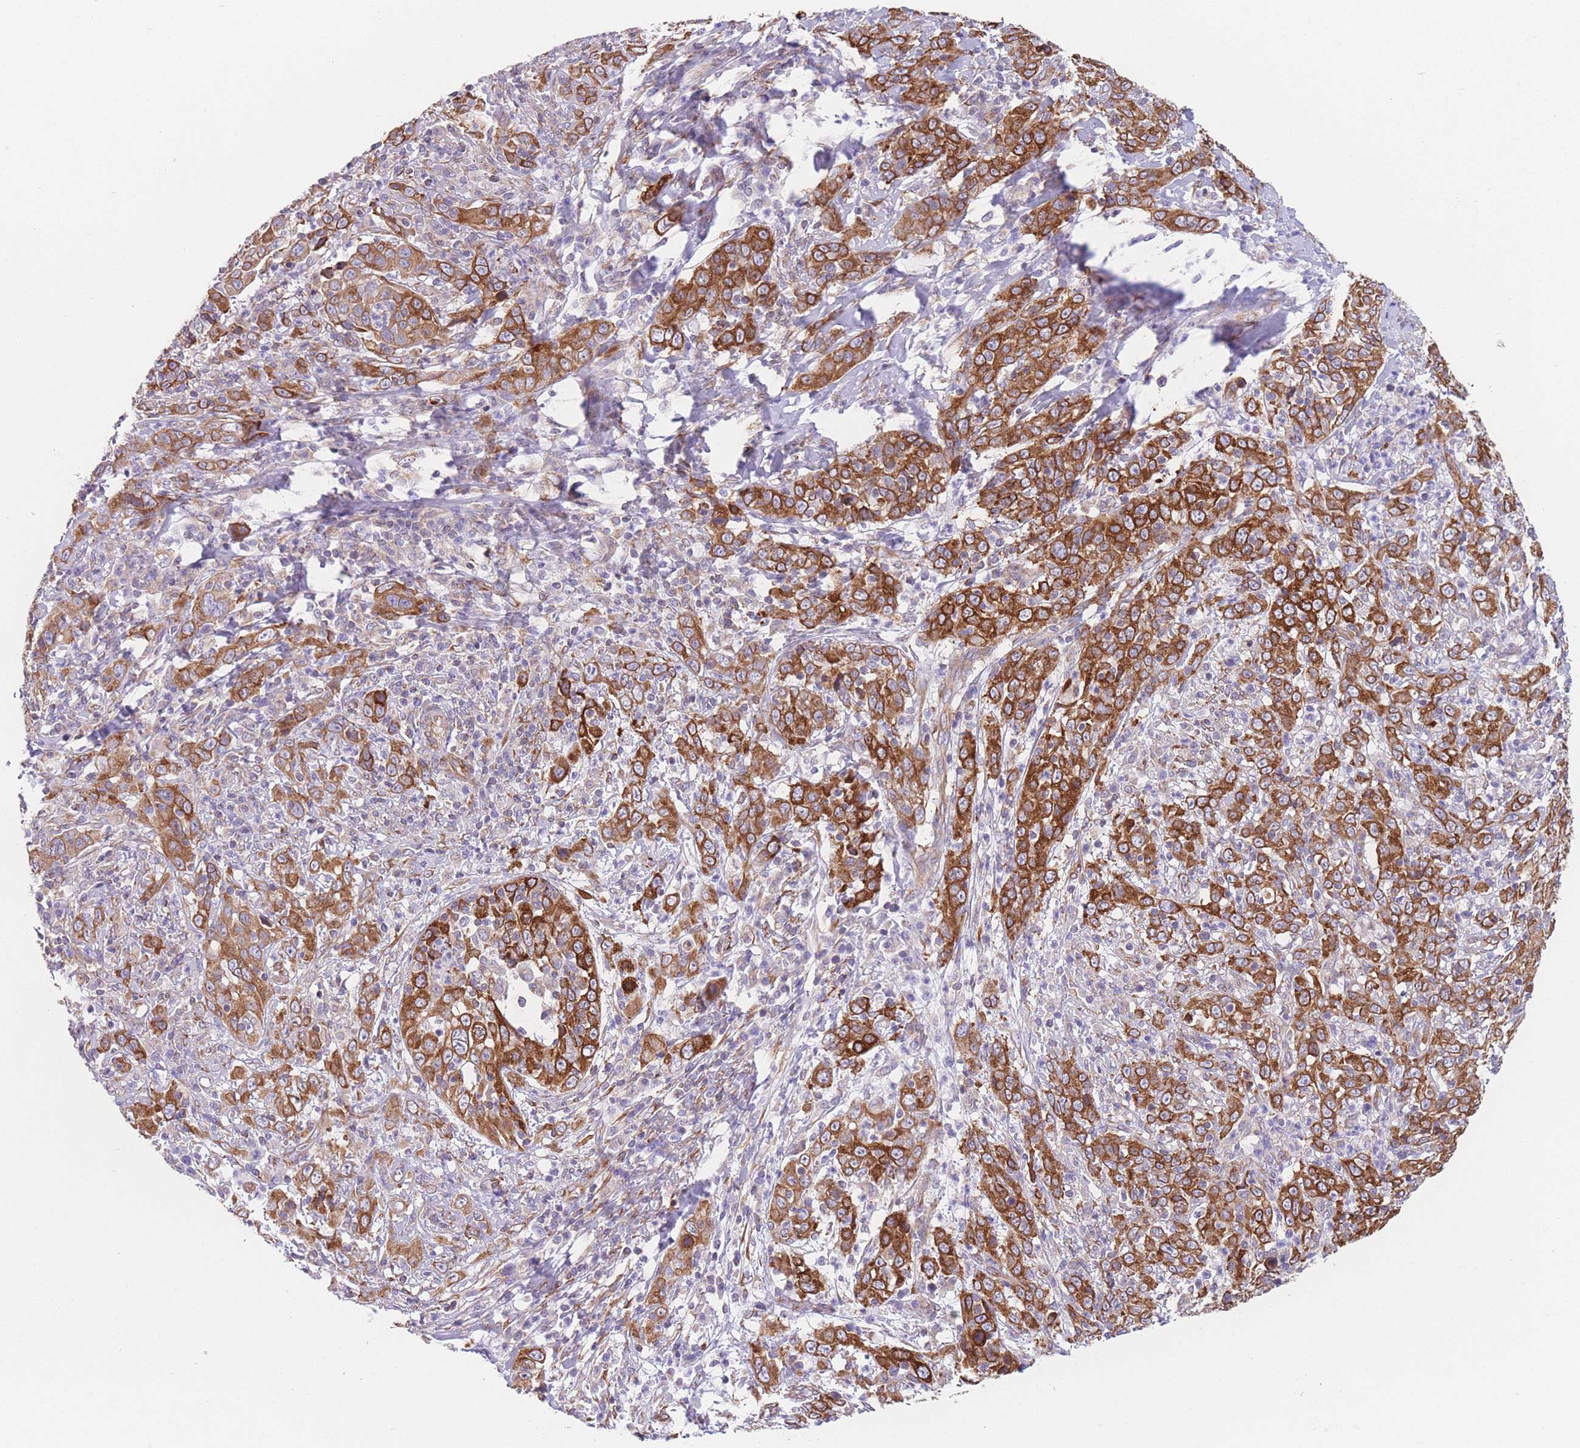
{"staining": {"intensity": "strong", "quantity": ">75%", "location": "cytoplasmic/membranous"}, "tissue": "cervical cancer", "cell_type": "Tumor cells", "image_type": "cancer", "snomed": [{"axis": "morphology", "description": "Squamous cell carcinoma, NOS"}, {"axis": "topography", "description": "Cervix"}], "caption": "Protein analysis of cervical cancer tissue displays strong cytoplasmic/membranous positivity in approximately >75% of tumor cells. (Stains: DAB in brown, nuclei in blue, Microscopy: brightfield microscopy at high magnification).", "gene": "AK9", "patient": {"sex": "female", "age": 46}}